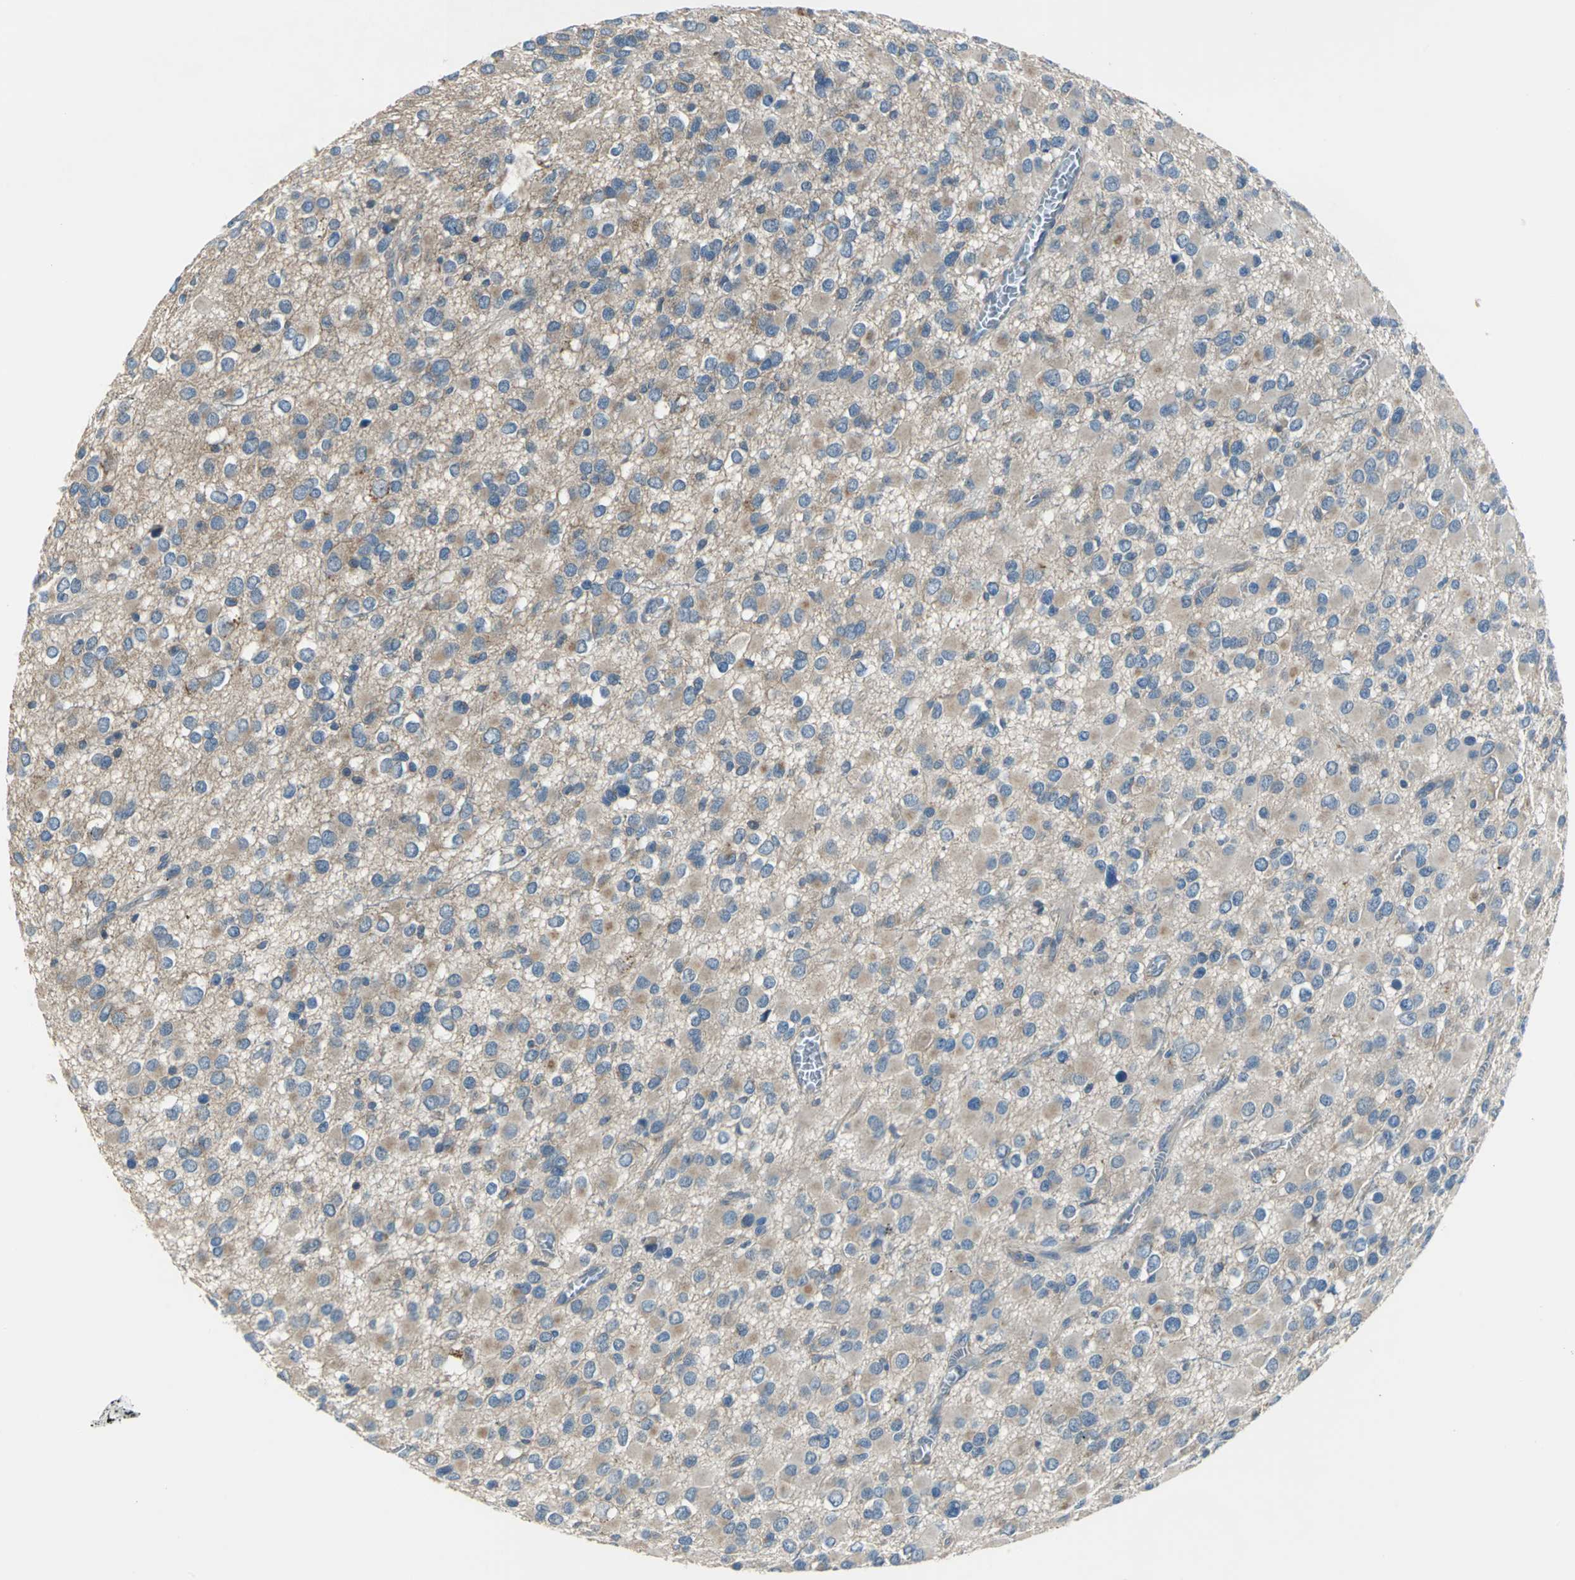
{"staining": {"intensity": "weak", "quantity": "25%-75%", "location": "cytoplasmic/membranous"}, "tissue": "glioma", "cell_type": "Tumor cells", "image_type": "cancer", "snomed": [{"axis": "morphology", "description": "Glioma, malignant, Low grade"}, {"axis": "topography", "description": "Brain"}], "caption": "The image displays a brown stain indicating the presence of a protein in the cytoplasmic/membranous of tumor cells in malignant low-grade glioma.", "gene": "SLC16A7", "patient": {"sex": "male", "age": 42}}